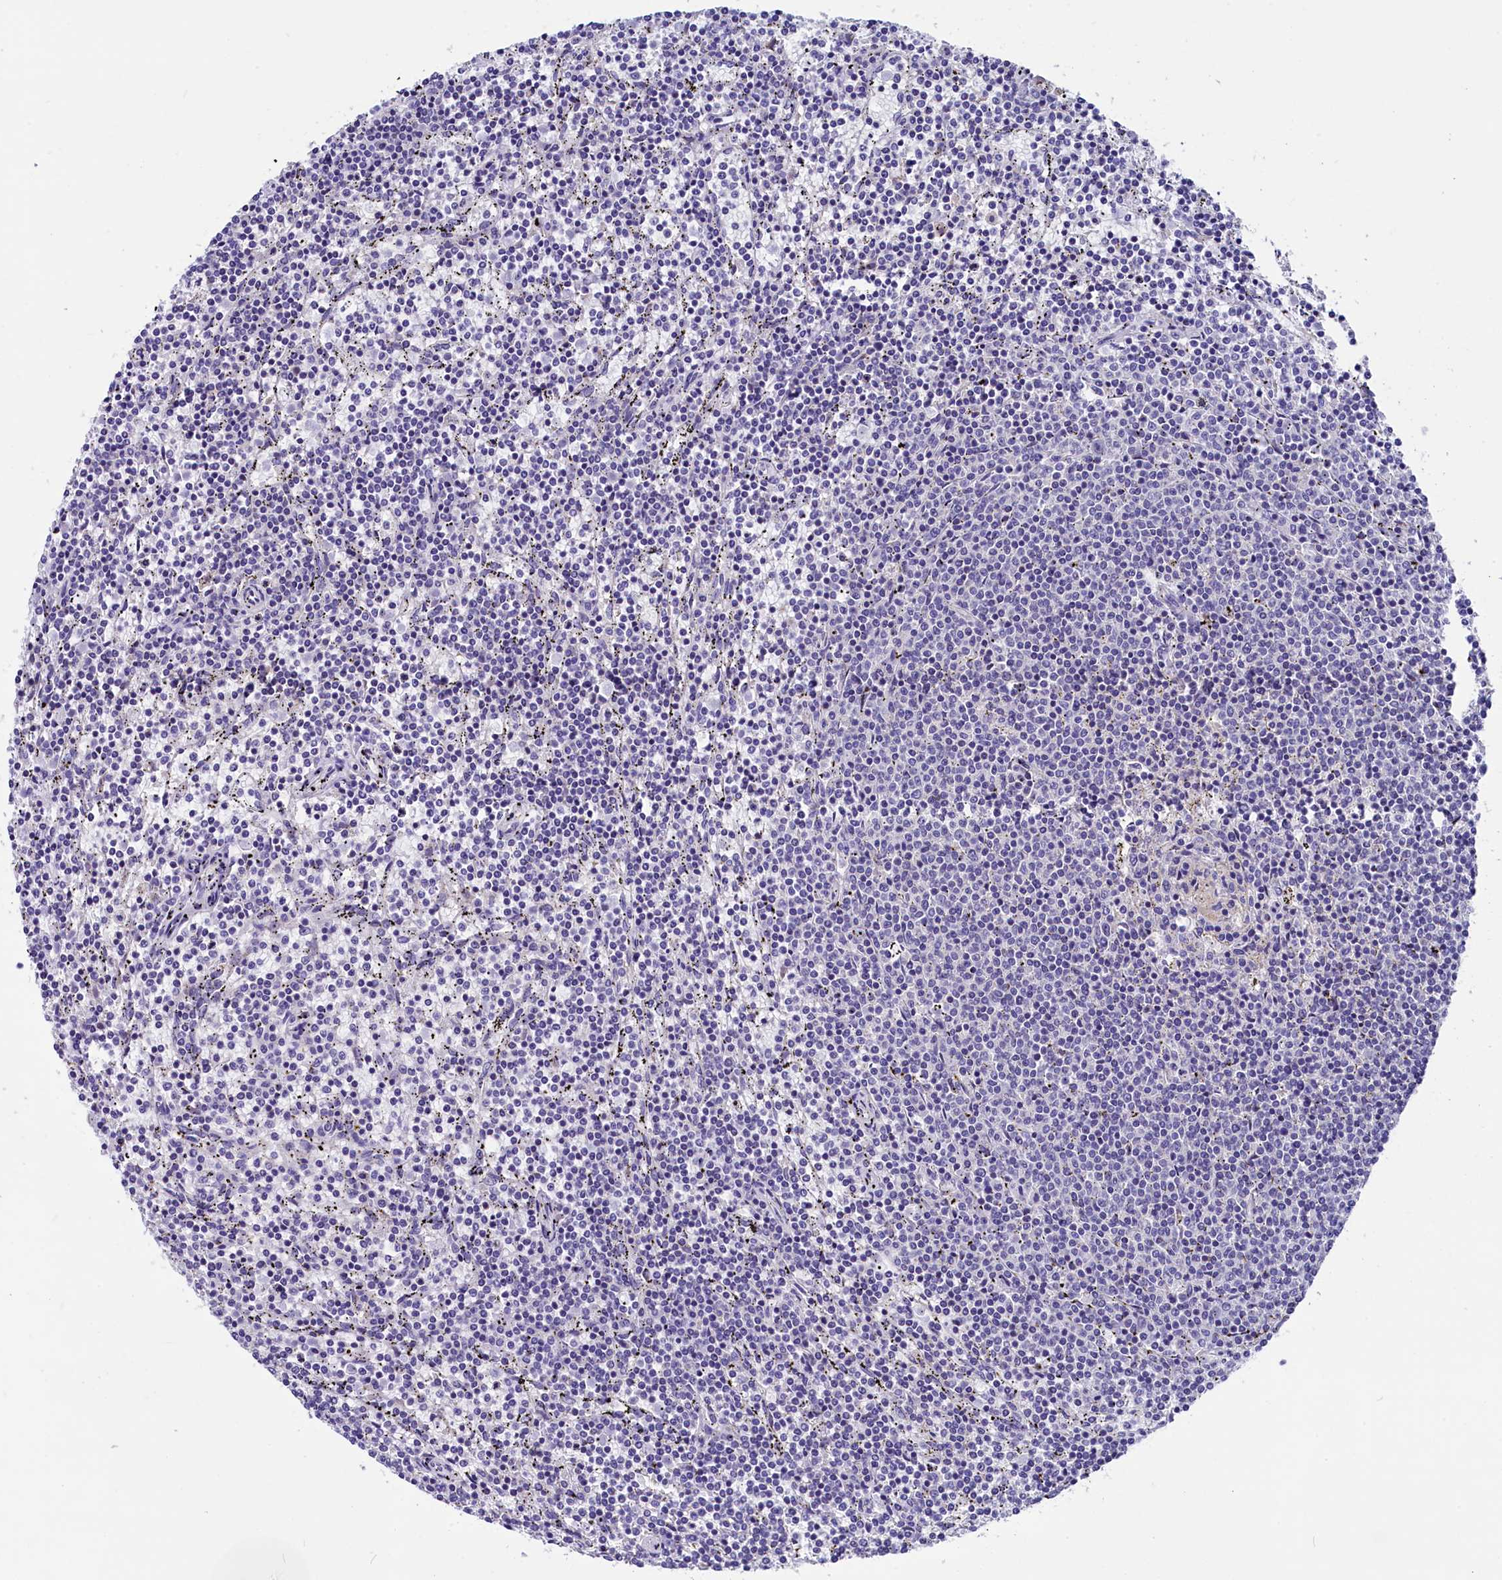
{"staining": {"intensity": "negative", "quantity": "none", "location": "none"}, "tissue": "lymphoma", "cell_type": "Tumor cells", "image_type": "cancer", "snomed": [{"axis": "morphology", "description": "Malignant lymphoma, non-Hodgkin's type, Low grade"}, {"axis": "topography", "description": "Spleen"}], "caption": "There is no significant positivity in tumor cells of lymphoma.", "gene": "SCD5", "patient": {"sex": "female", "age": 50}}